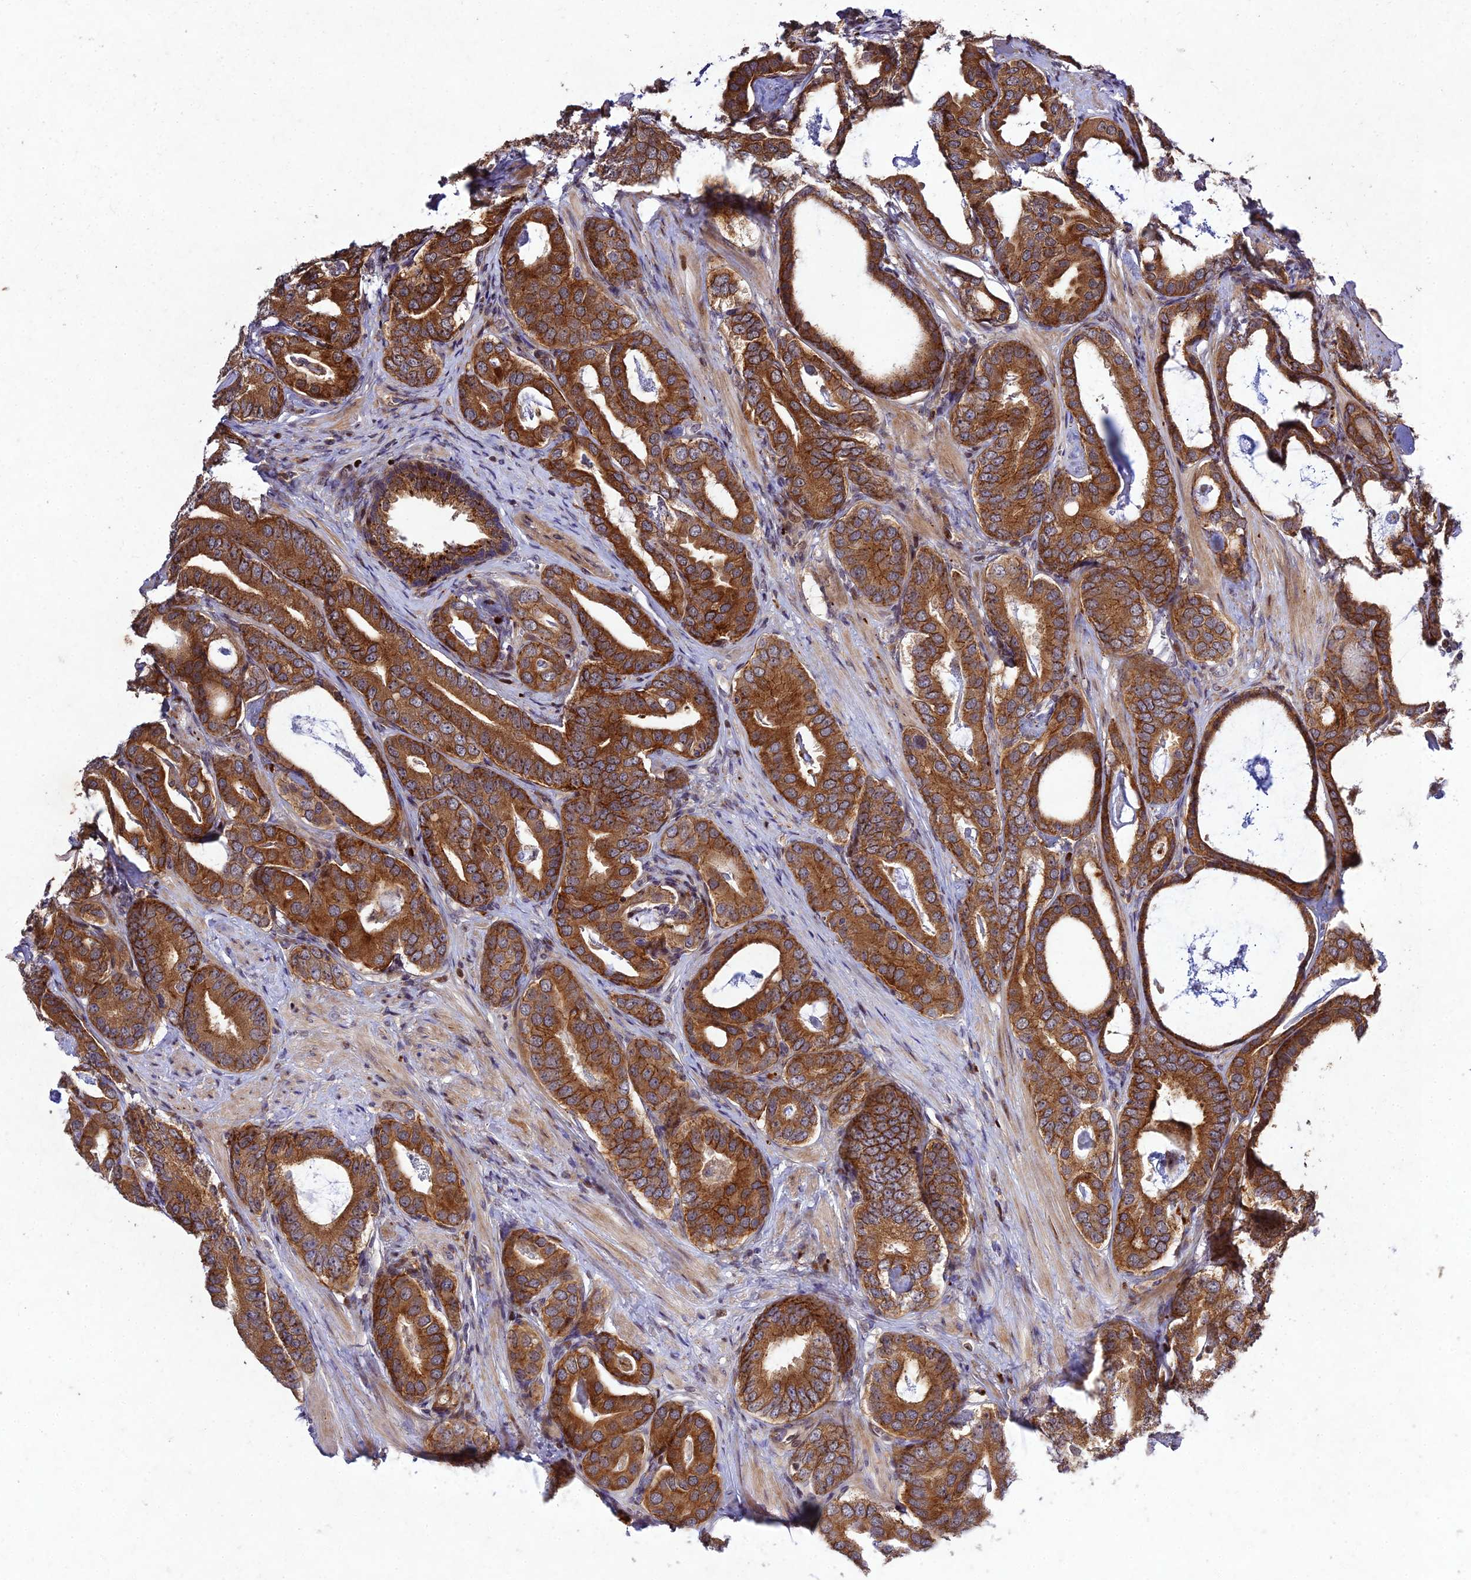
{"staining": {"intensity": "strong", "quantity": ">75%", "location": "cytoplasmic/membranous"}, "tissue": "prostate cancer", "cell_type": "Tumor cells", "image_type": "cancer", "snomed": [{"axis": "morphology", "description": "Adenocarcinoma, Low grade"}, {"axis": "topography", "description": "Prostate"}], "caption": "DAB (3,3'-diaminobenzidine) immunohistochemical staining of human prostate cancer (adenocarcinoma (low-grade)) displays strong cytoplasmic/membranous protein positivity in approximately >75% of tumor cells.", "gene": "MKKS", "patient": {"sex": "male", "age": 71}}